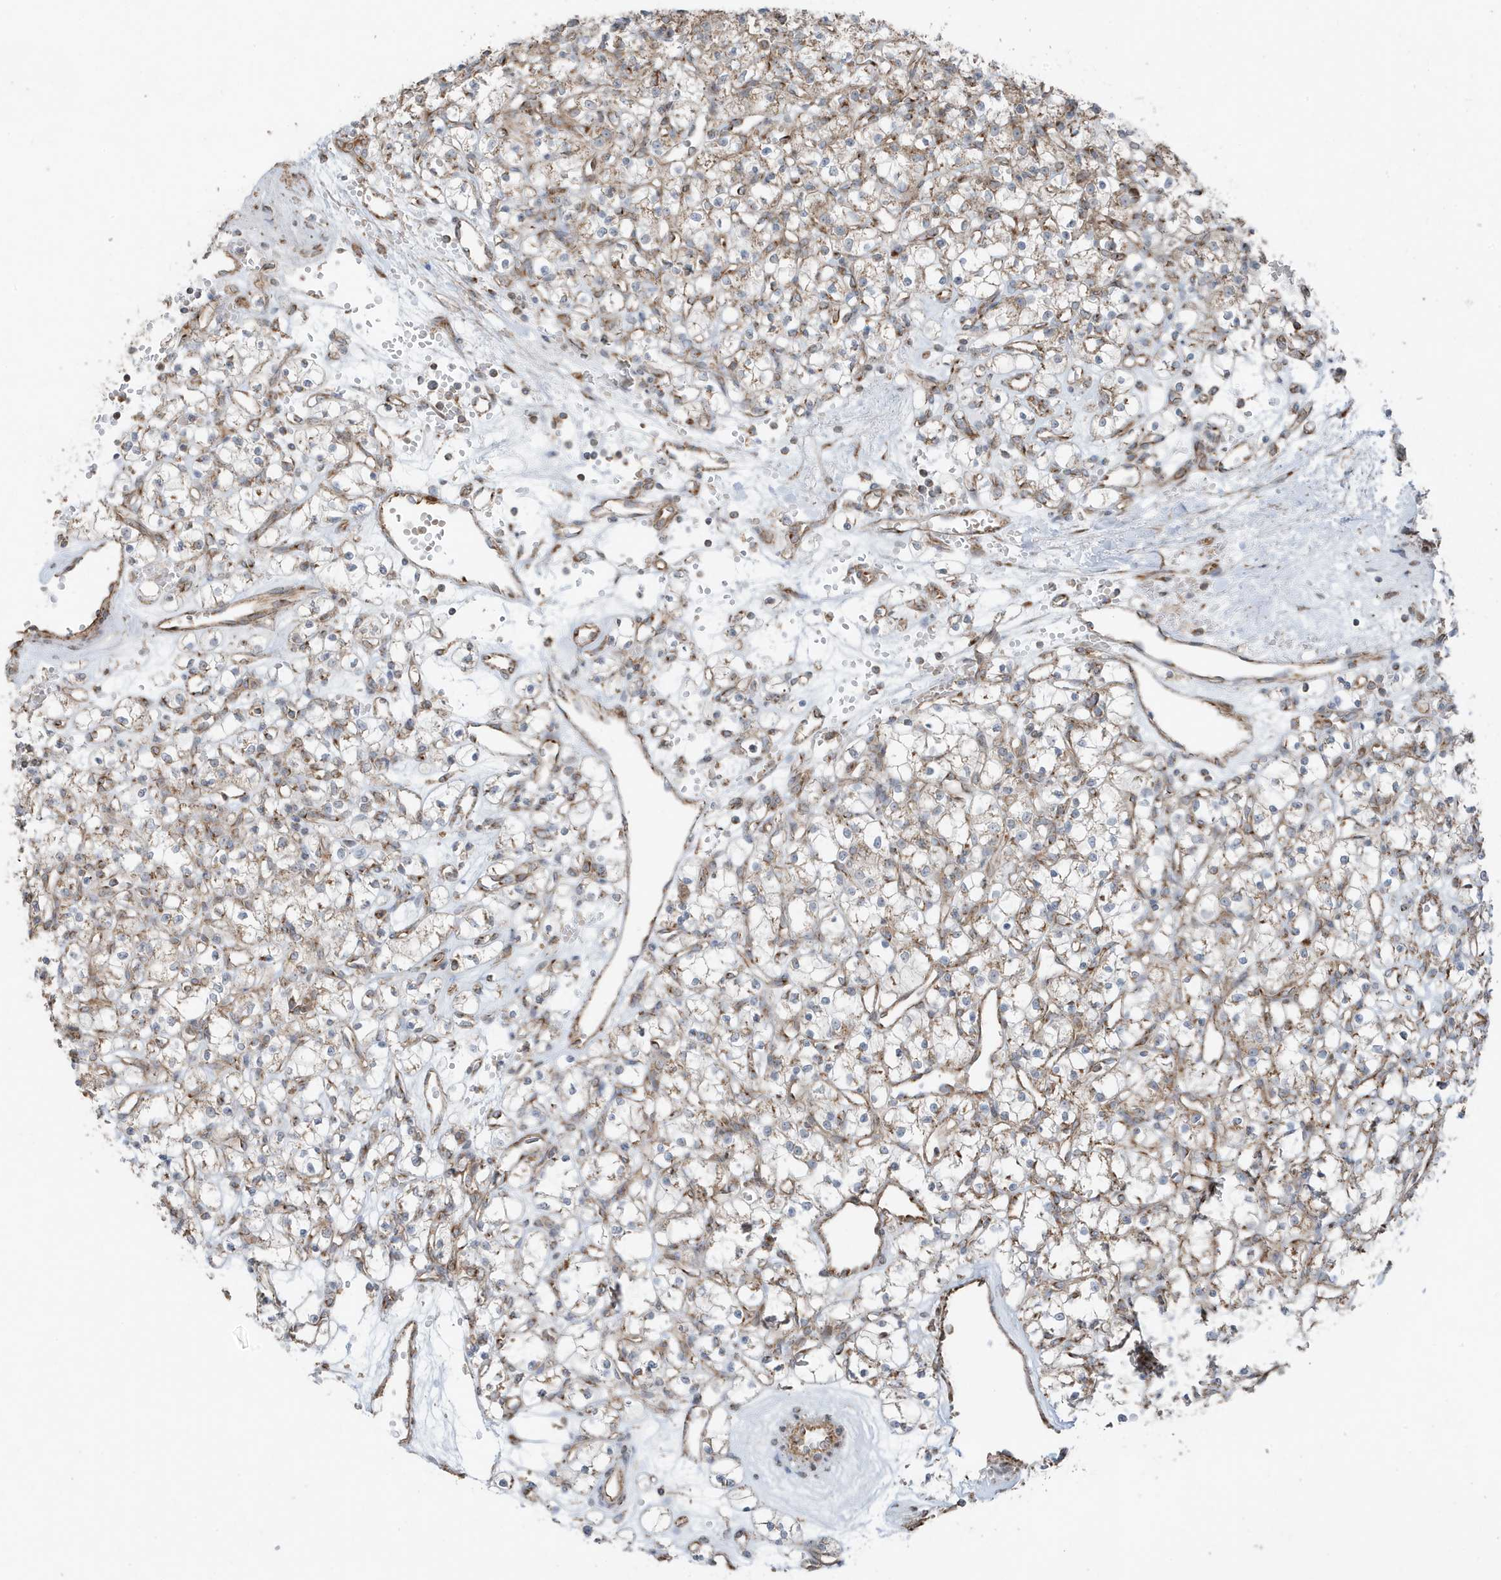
{"staining": {"intensity": "moderate", "quantity": "<25%", "location": "cytoplasmic/membranous"}, "tissue": "renal cancer", "cell_type": "Tumor cells", "image_type": "cancer", "snomed": [{"axis": "morphology", "description": "Adenocarcinoma, NOS"}, {"axis": "topography", "description": "Kidney"}], "caption": "Moderate cytoplasmic/membranous positivity is seen in about <25% of tumor cells in renal adenocarcinoma.", "gene": "GOLGA4", "patient": {"sex": "female", "age": 59}}